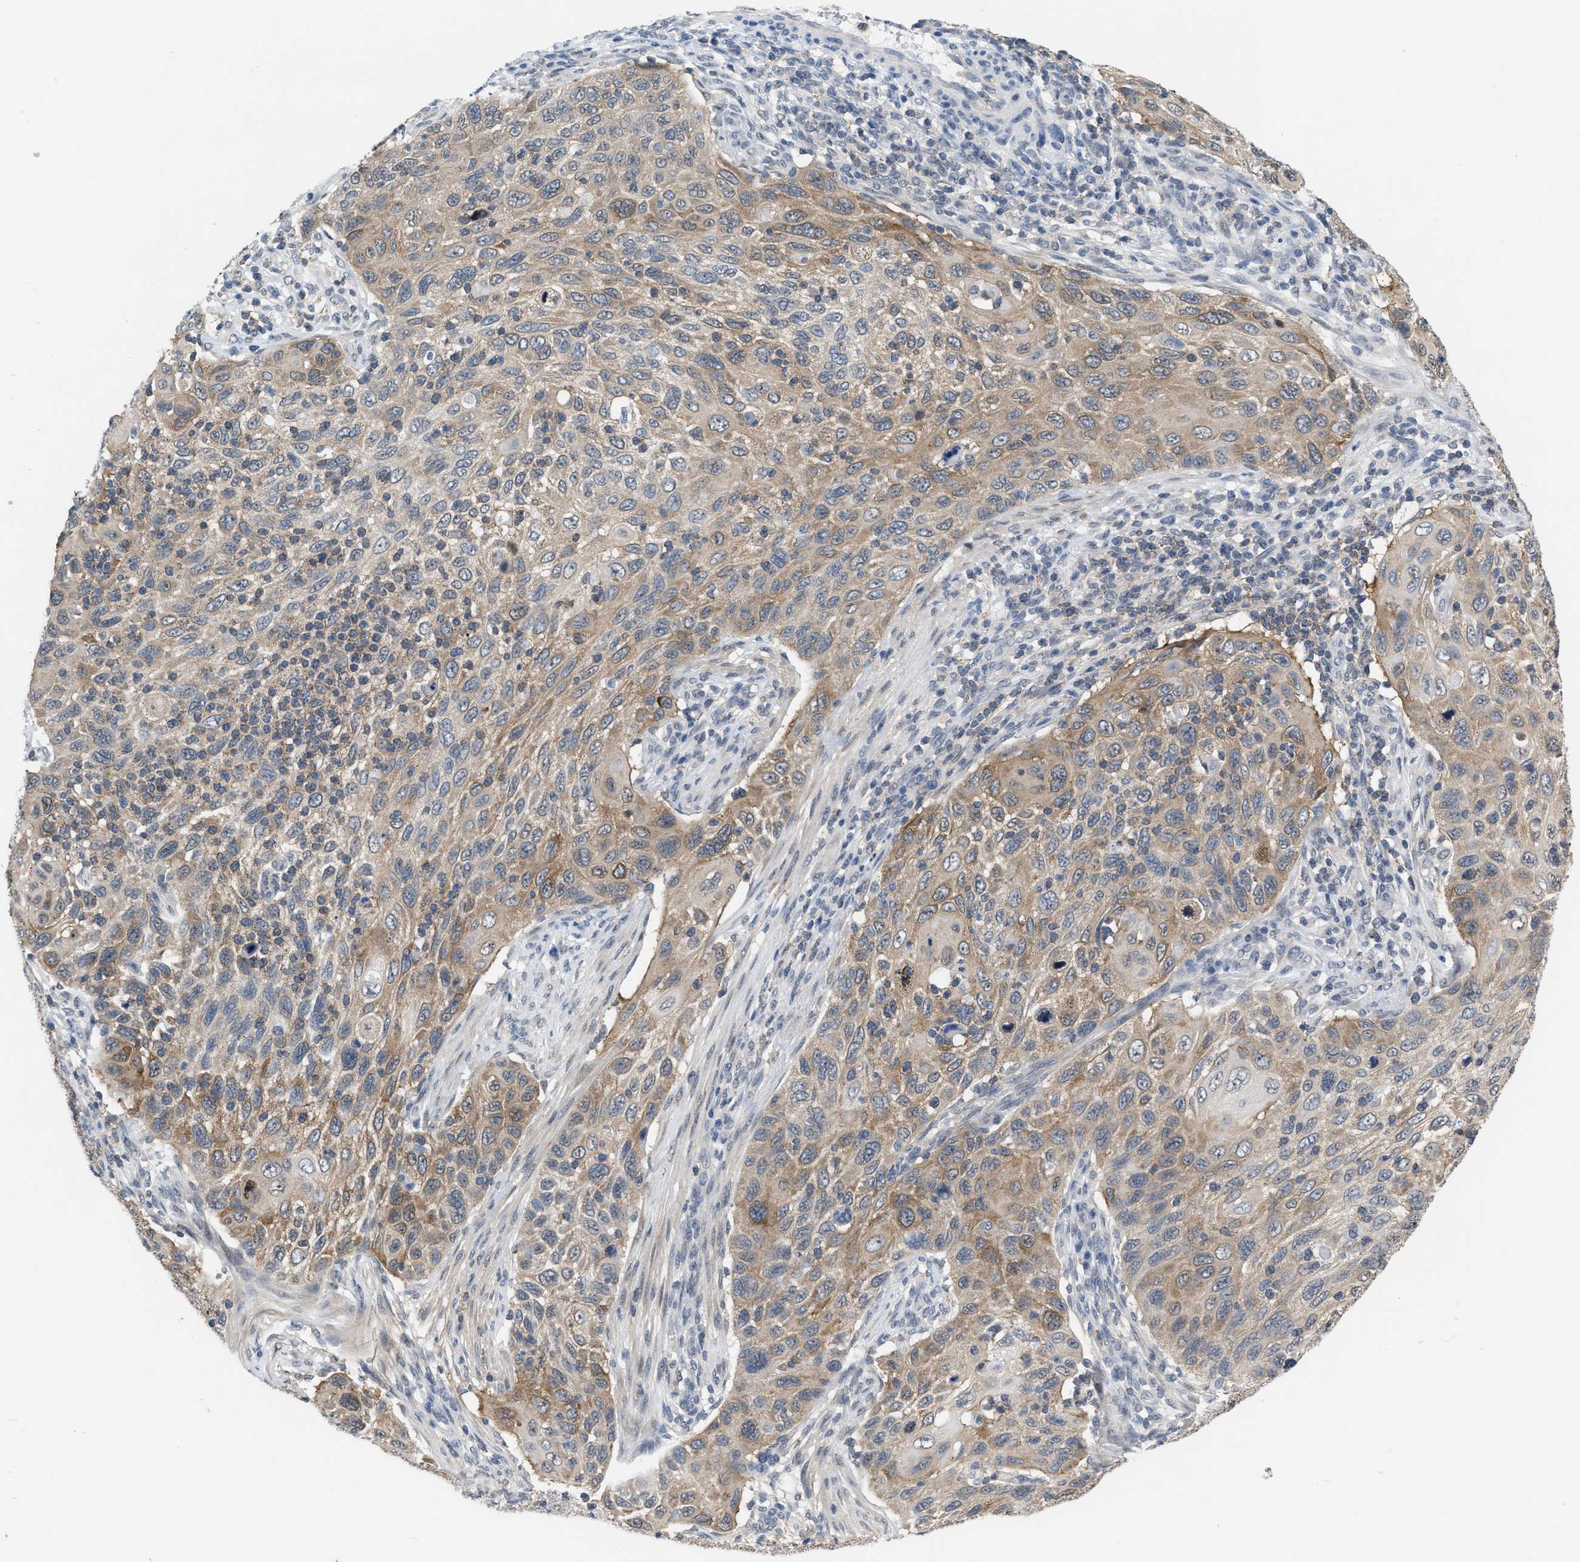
{"staining": {"intensity": "moderate", "quantity": ">75%", "location": "cytoplasmic/membranous"}, "tissue": "cervical cancer", "cell_type": "Tumor cells", "image_type": "cancer", "snomed": [{"axis": "morphology", "description": "Squamous cell carcinoma, NOS"}, {"axis": "topography", "description": "Cervix"}], "caption": "The histopathology image demonstrates immunohistochemical staining of cervical cancer. There is moderate cytoplasmic/membranous positivity is present in about >75% of tumor cells. (brown staining indicates protein expression, while blue staining denotes nuclei).", "gene": "BAIAP2L1", "patient": {"sex": "female", "age": 70}}